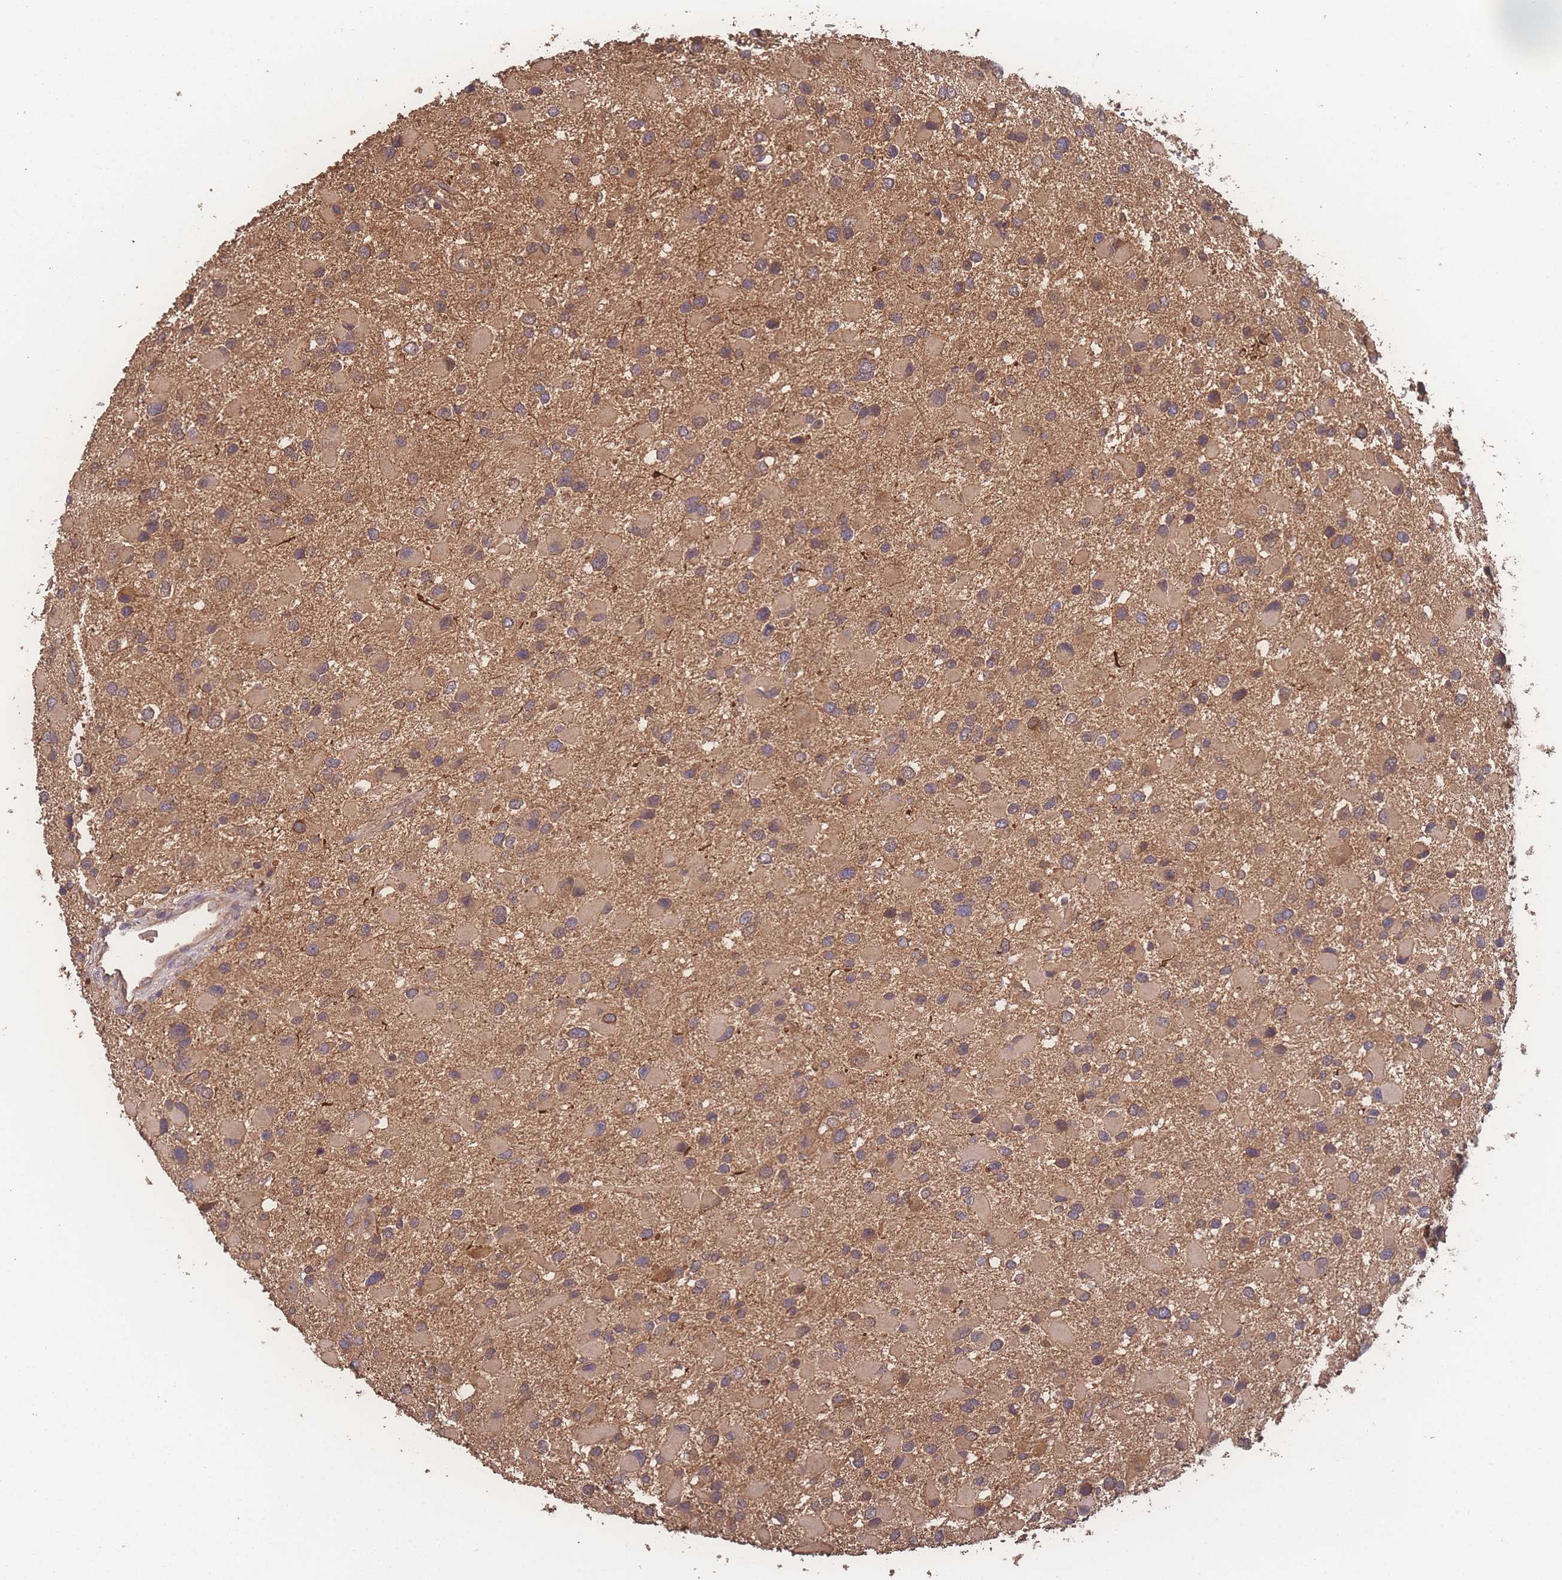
{"staining": {"intensity": "moderate", "quantity": "<25%", "location": "cytoplasmic/membranous"}, "tissue": "glioma", "cell_type": "Tumor cells", "image_type": "cancer", "snomed": [{"axis": "morphology", "description": "Glioma, malignant, Low grade"}, {"axis": "topography", "description": "Brain"}], "caption": "Immunohistochemical staining of glioma shows low levels of moderate cytoplasmic/membranous protein positivity in approximately <25% of tumor cells.", "gene": "ATXN10", "patient": {"sex": "female", "age": 32}}